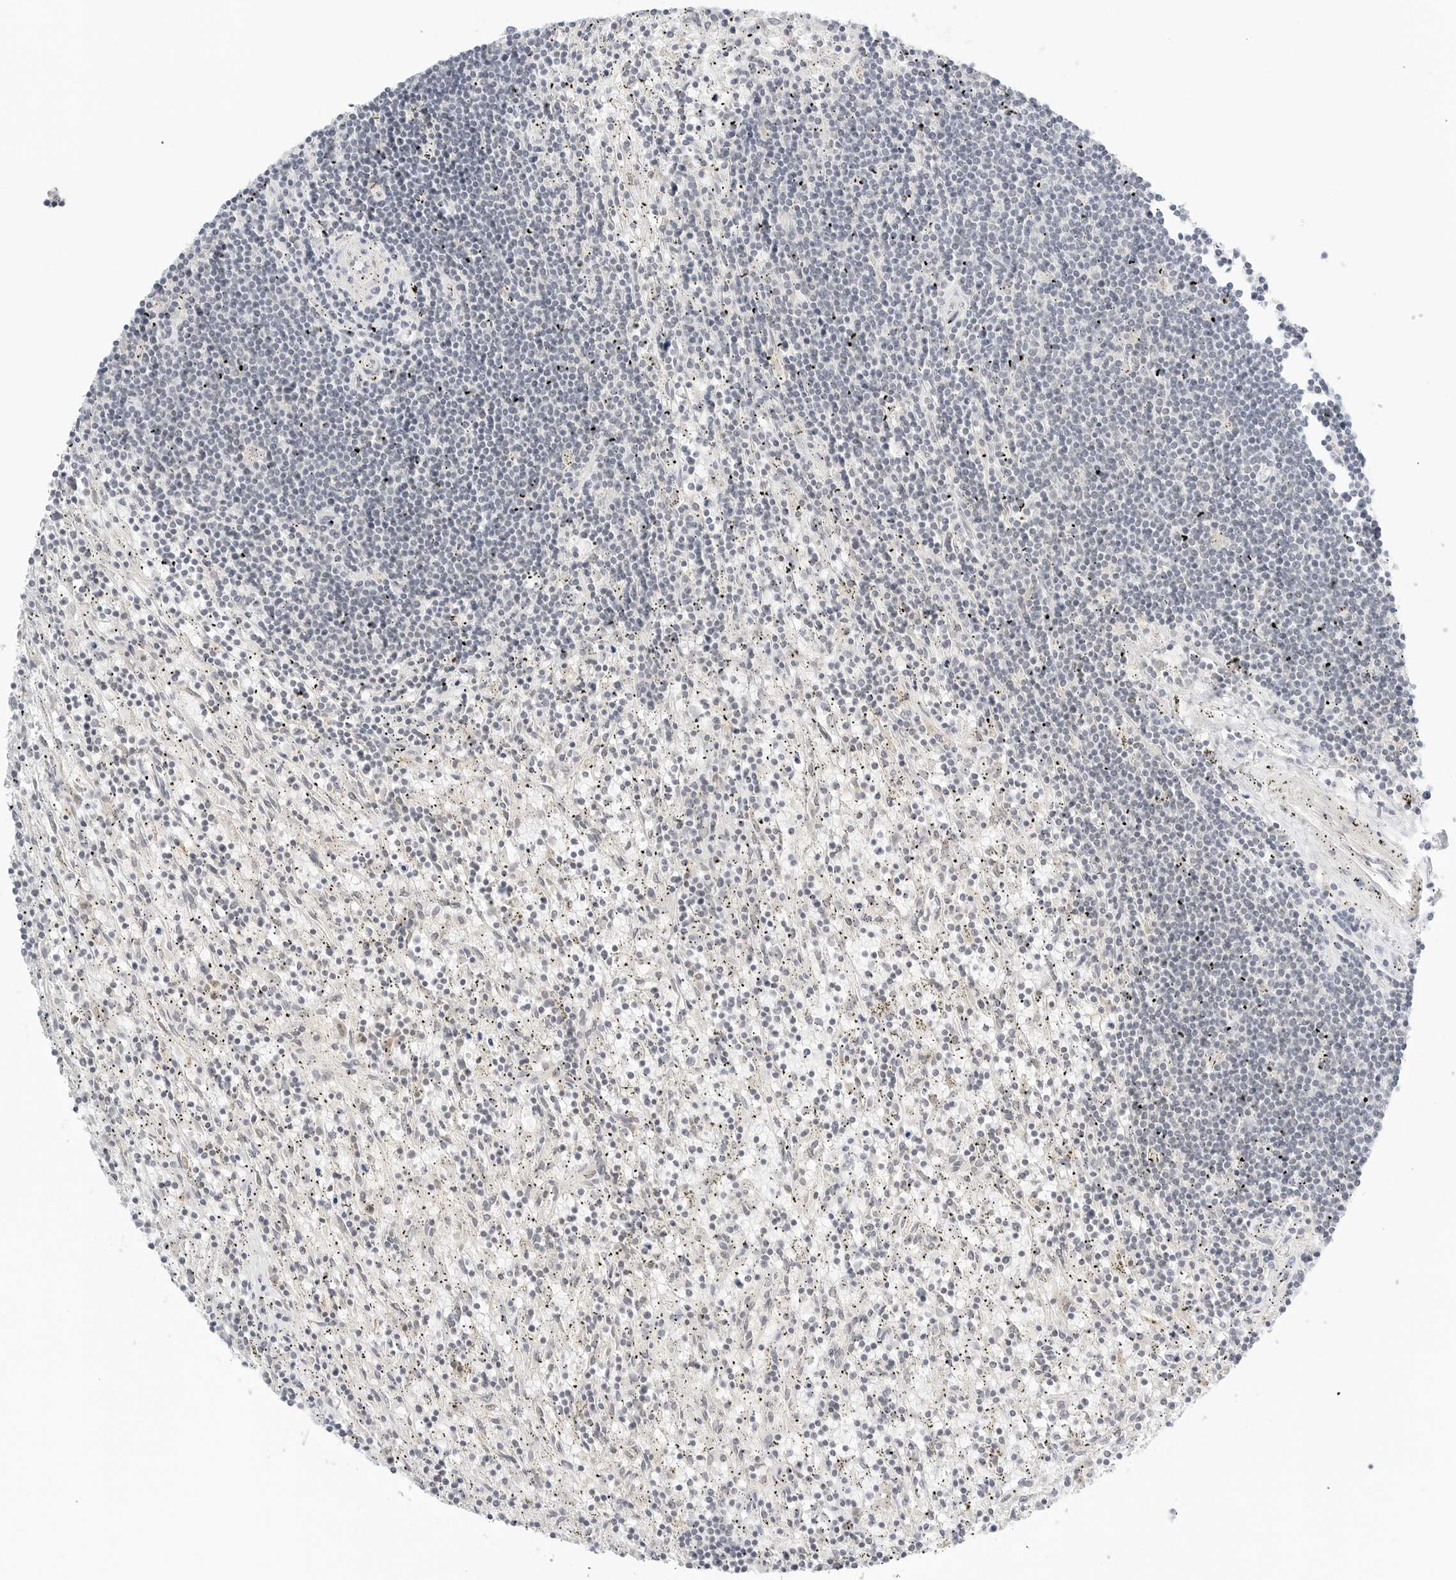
{"staining": {"intensity": "negative", "quantity": "none", "location": "none"}, "tissue": "lymphoma", "cell_type": "Tumor cells", "image_type": "cancer", "snomed": [{"axis": "morphology", "description": "Malignant lymphoma, non-Hodgkin's type, Low grade"}, {"axis": "topography", "description": "Spleen"}], "caption": "High power microscopy image of an immunohistochemistry (IHC) photomicrograph of malignant lymphoma, non-Hodgkin's type (low-grade), revealing no significant positivity in tumor cells.", "gene": "NEO1", "patient": {"sex": "male", "age": 76}}